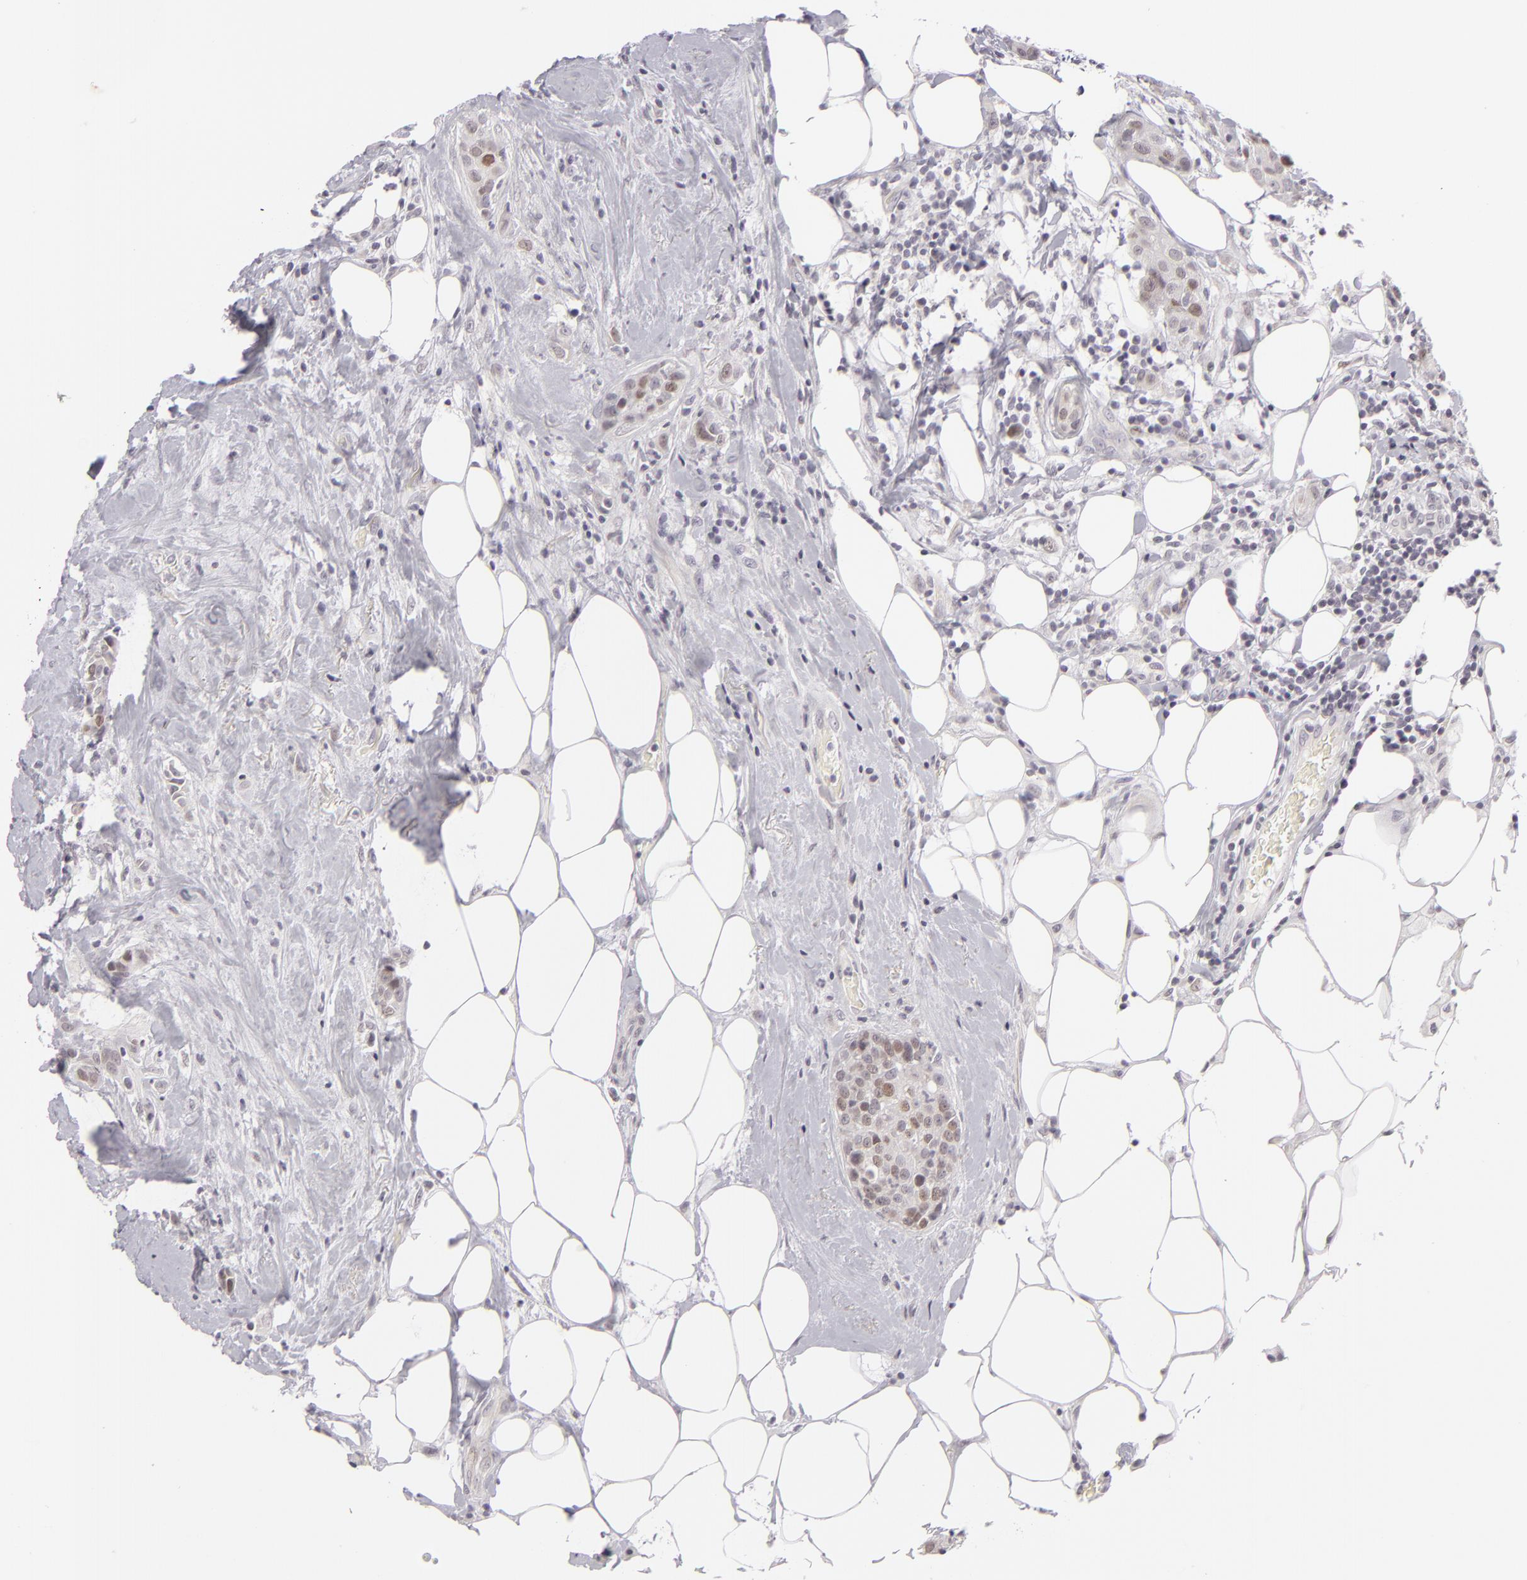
{"staining": {"intensity": "weak", "quantity": "<25%", "location": "nuclear"}, "tissue": "breast cancer", "cell_type": "Tumor cells", "image_type": "cancer", "snomed": [{"axis": "morphology", "description": "Duct carcinoma"}, {"axis": "topography", "description": "Breast"}], "caption": "Tumor cells are negative for brown protein staining in invasive ductal carcinoma (breast).", "gene": "SIX1", "patient": {"sex": "female", "age": 45}}